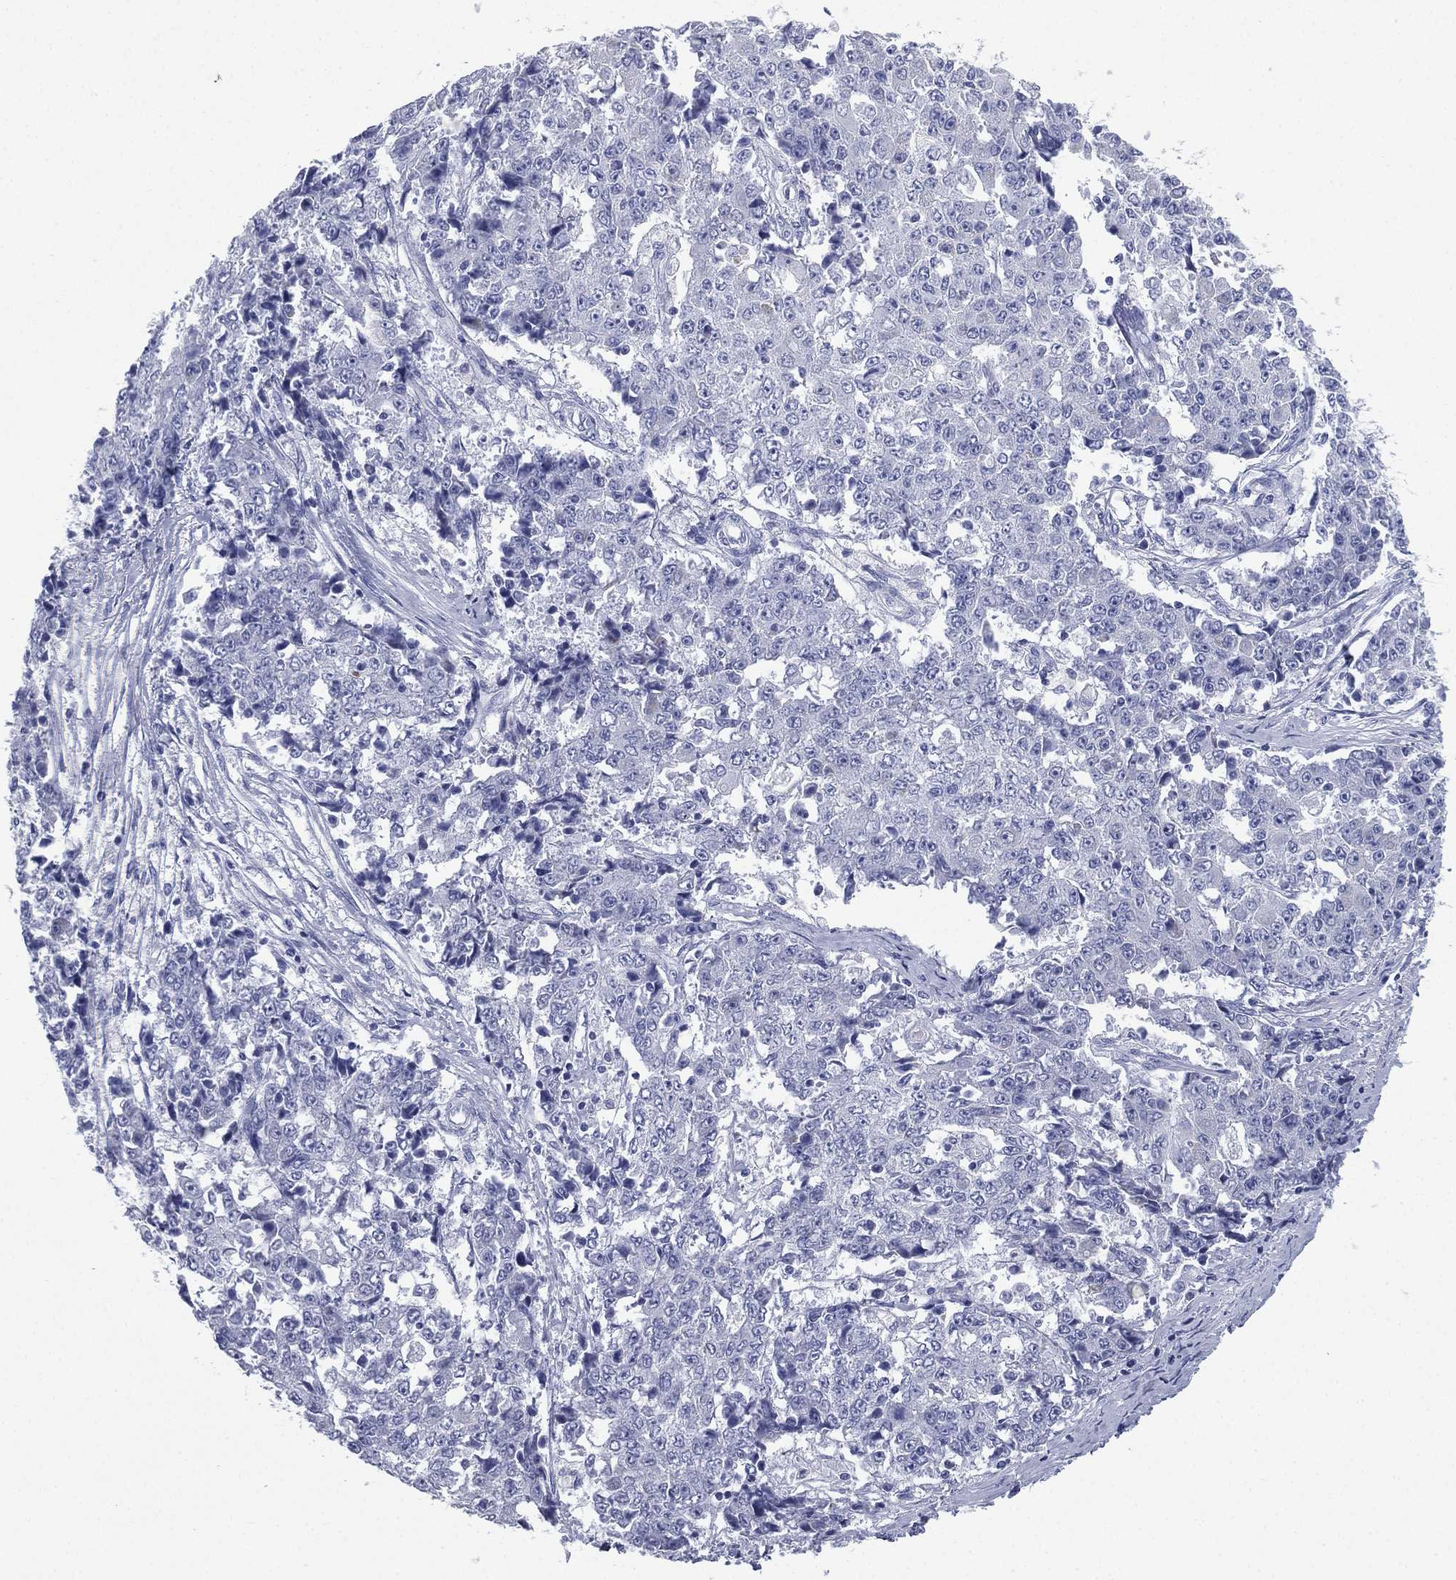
{"staining": {"intensity": "negative", "quantity": "none", "location": "none"}, "tissue": "ovarian cancer", "cell_type": "Tumor cells", "image_type": "cancer", "snomed": [{"axis": "morphology", "description": "Carcinoma, endometroid"}, {"axis": "topography", "description": "Ovary"}], "caption": "Tumor cells show no significant protein staining in ovarian cancer (endometroid carcinoma). Nuclei are stained in blue.", "gene": "FCER2", "patient": {"sex": "female", "age": 42}}